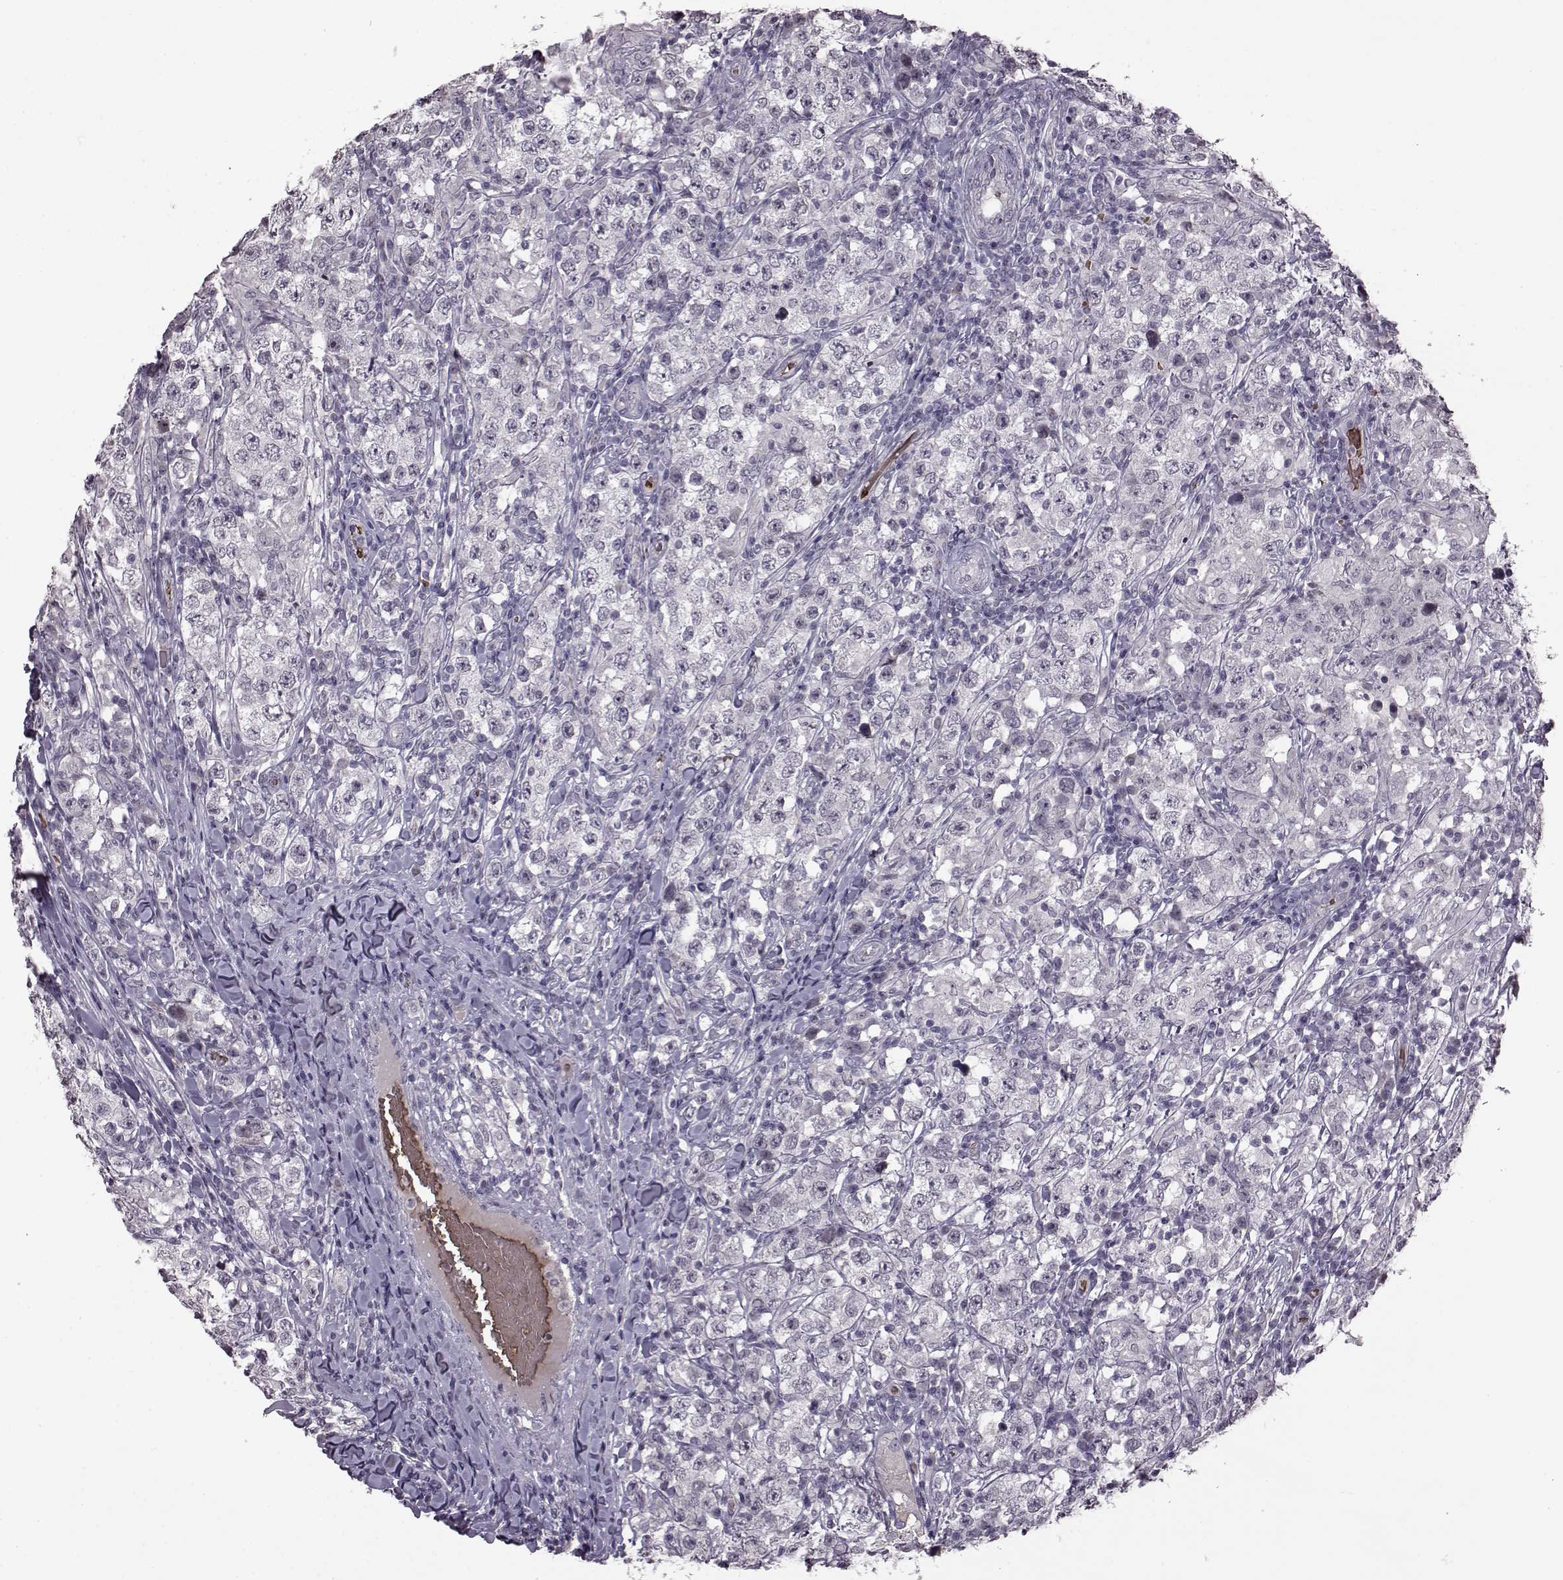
{"staining": {"intensity": "negative", "quantity": "none", "location": "none"}, "tissue": "testis cancer", "cell_type": "Tumor cells", "image_type": "cancer", "snomed": [{"axis": "morphology", "description": "Seminoma, NOS"}, {"axis": "morphology", "description": "Carcinoma, Embryonal, NOS"}, {"axis": "topography", "description": "Testis"}], "caption": "Testis cancer (seminoma) stained for a protein using IHC shows no staining tumor cells.", "gene": "PROP1", "patient": {"sex": "male", "age": 41}}